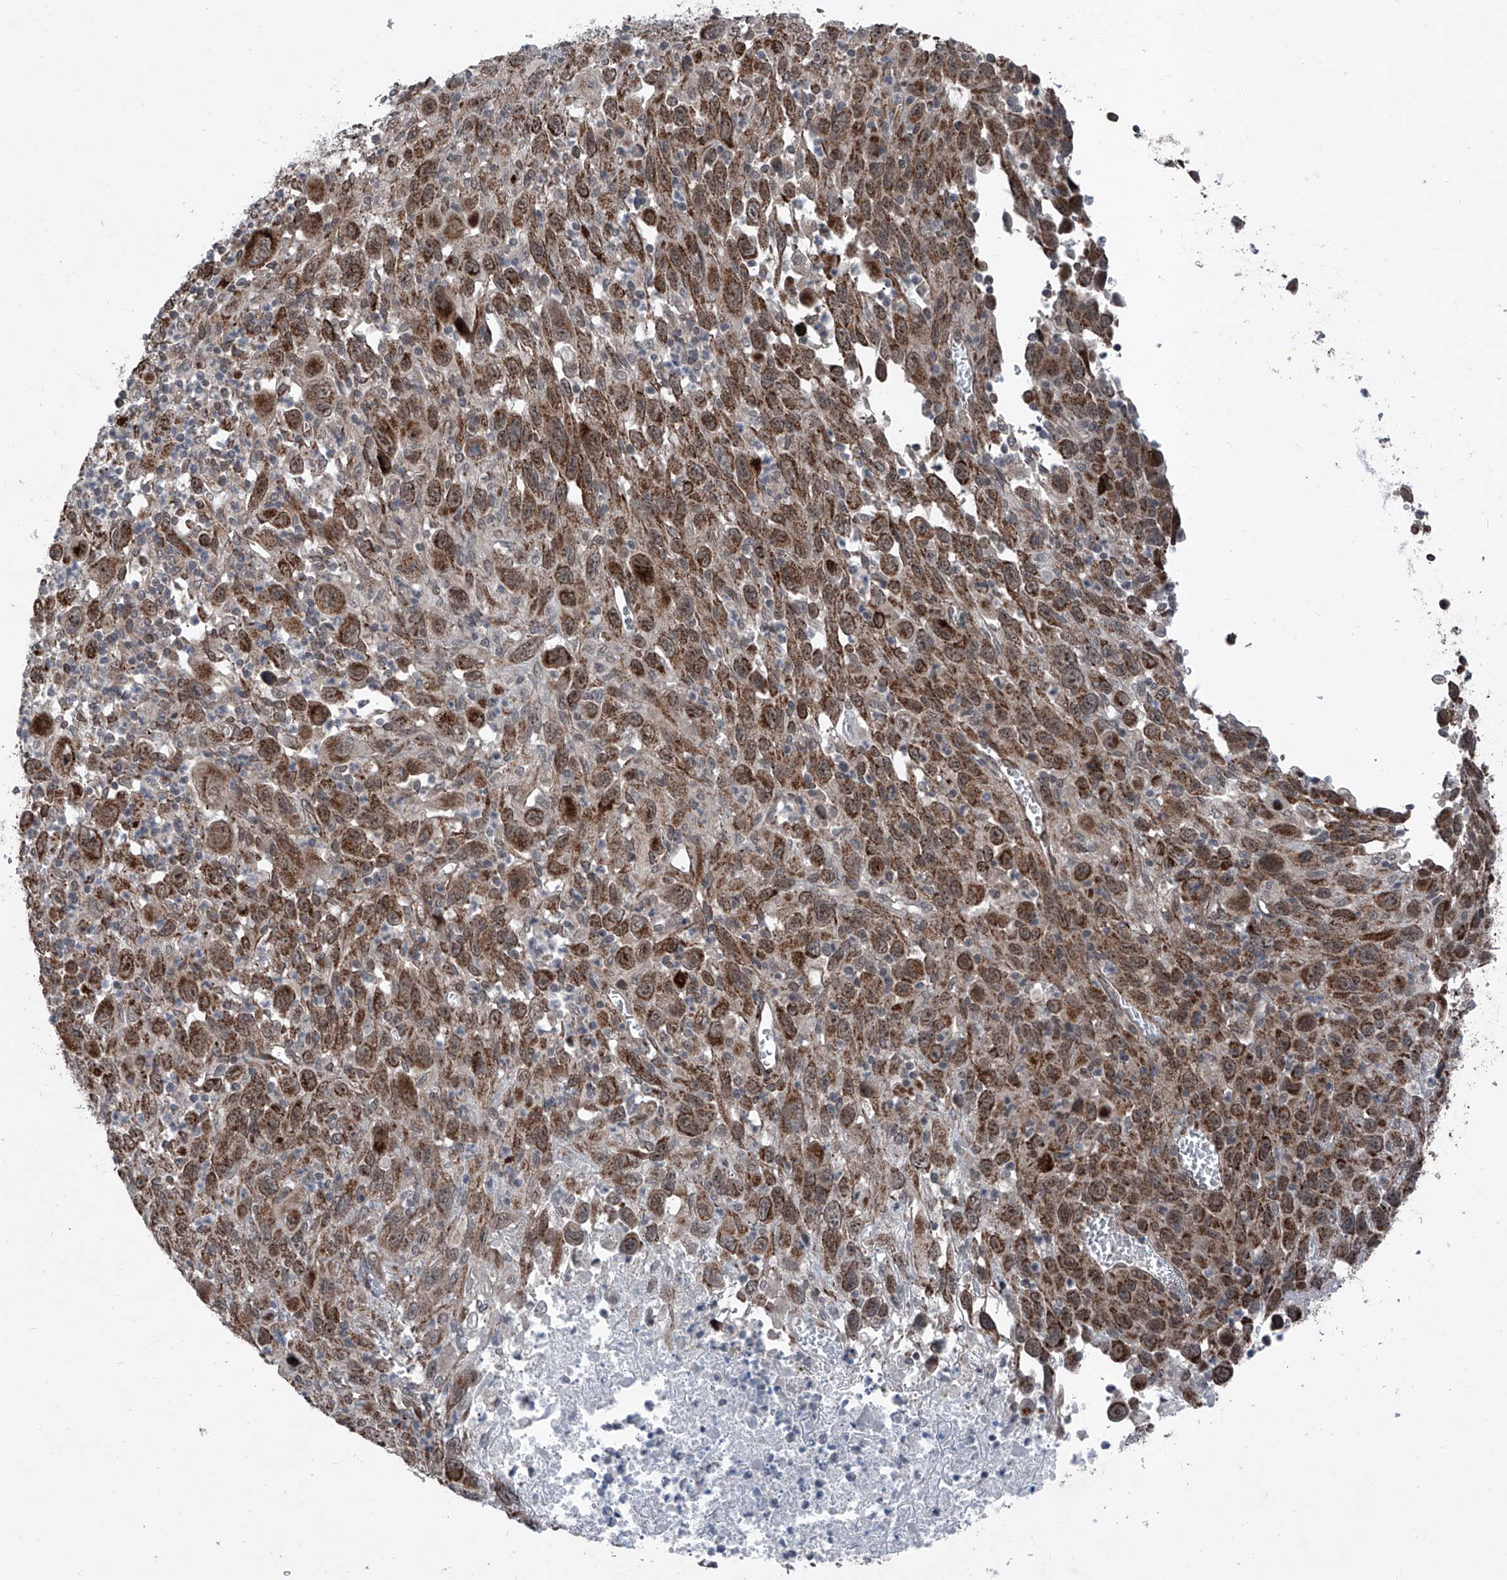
{"staining": {"intensity": "strong", "quantity": ">75%", "location": "cytoplasmic/membranous"}, "tissue": "melanoma", "cell_type": "Tumor cells", "image_type": "cancer", "snomed": [{"axis": "morphology", "description": "Malignant melanoma, Metastatic site"}, {"axis": "topography", "description": "Skin"}], "caption": "Protein analysis of melanoma tissue demonstrates strong cytoplasmic/membranous expression in about >75% of tumor cells.", "gene": "COA7", "patient": {"sex": "female", "age": 56}}